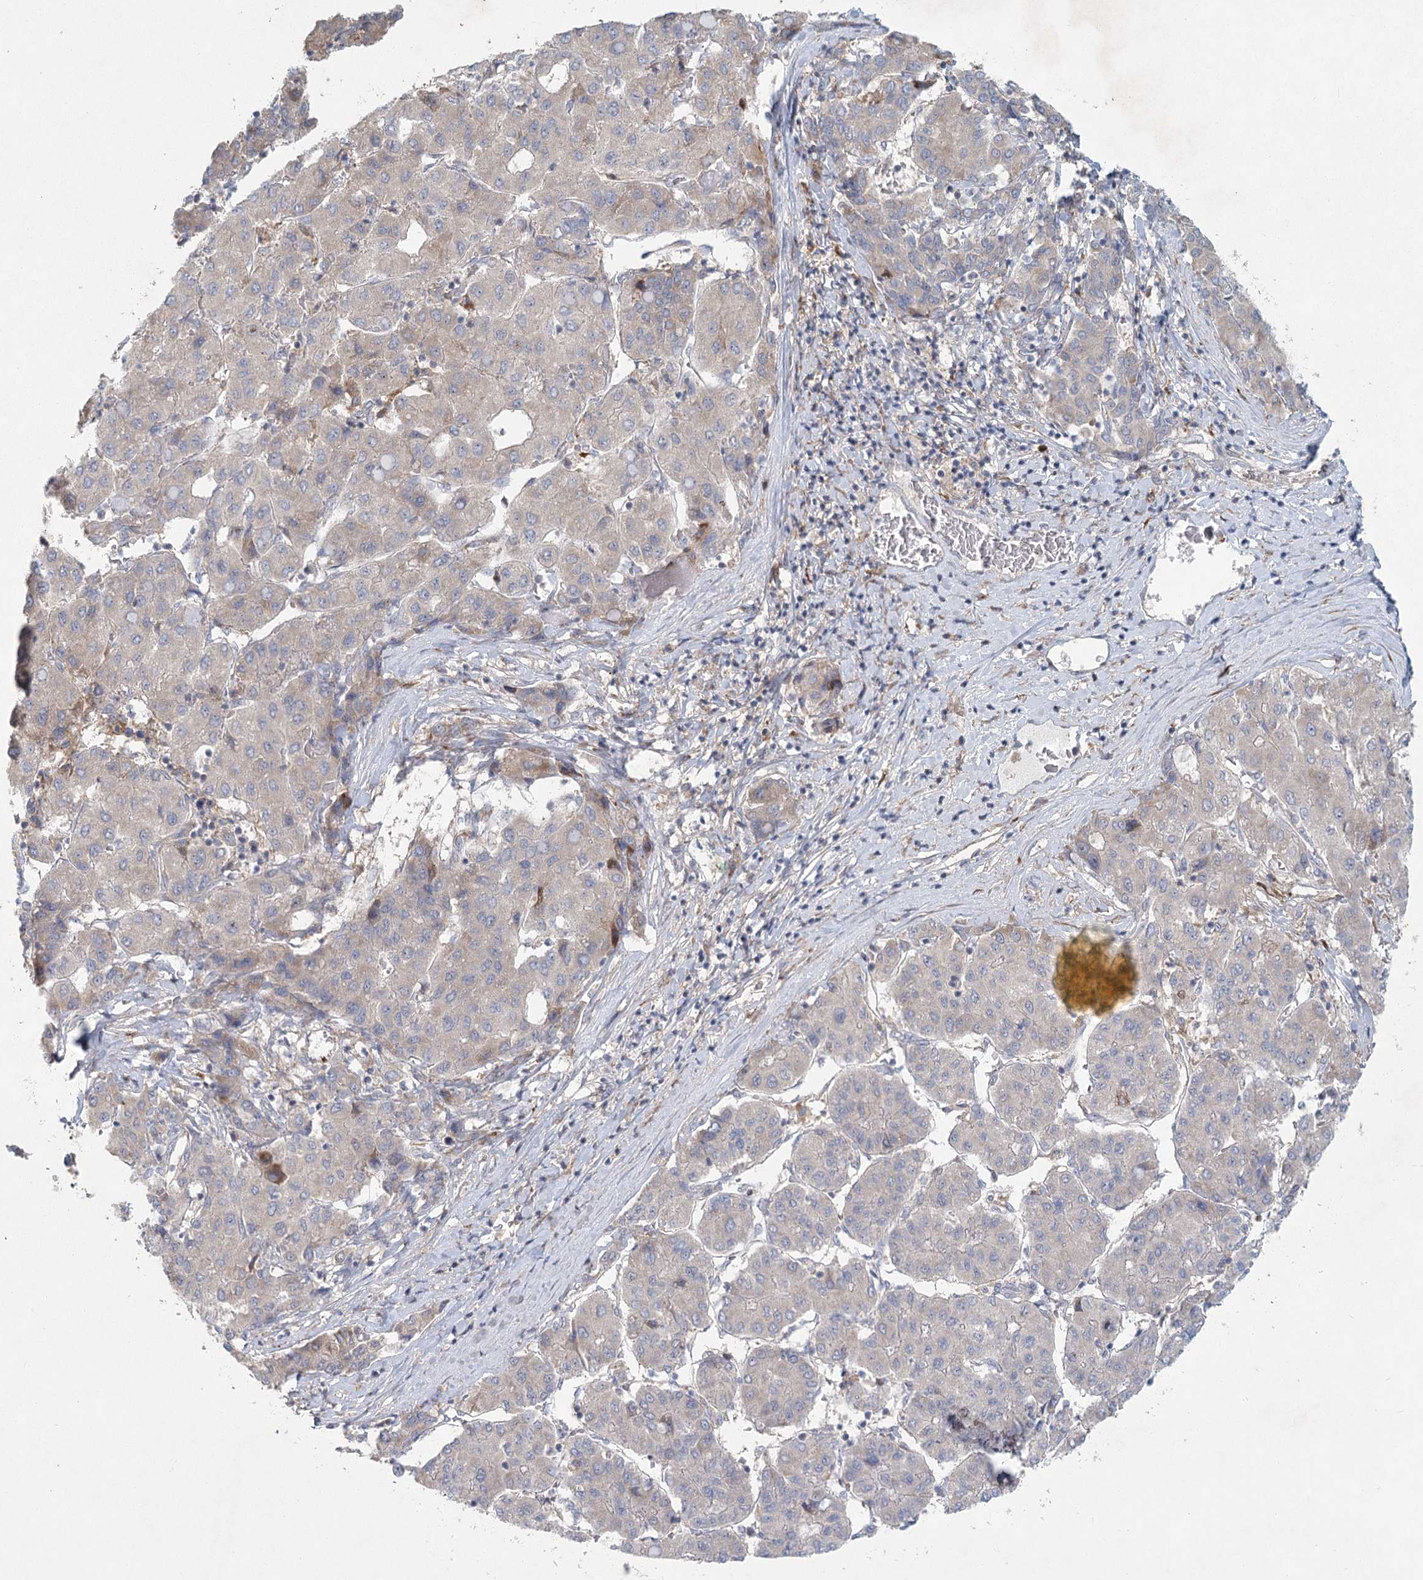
{"staining": {"intensity": "weak", "quantity": "<25%", "location": "cytoplasmic/membranous"}, "tissue": "liver cancer", "cell_type": "Tumor cells", "image_type": "cancer", "snomed": [{"axis": "morphology", "description": "Carcinoma, Hepatocellular, NOS"}, {"axis": "topography", "description": "Liver"}], "caption": "This is an IHC photomicrograph of human hepatocellular carcinoma (liver). There is no expression in tumor cells.", "gene": "FAM110C", "patient": {"sex": "male", "age": 65}}